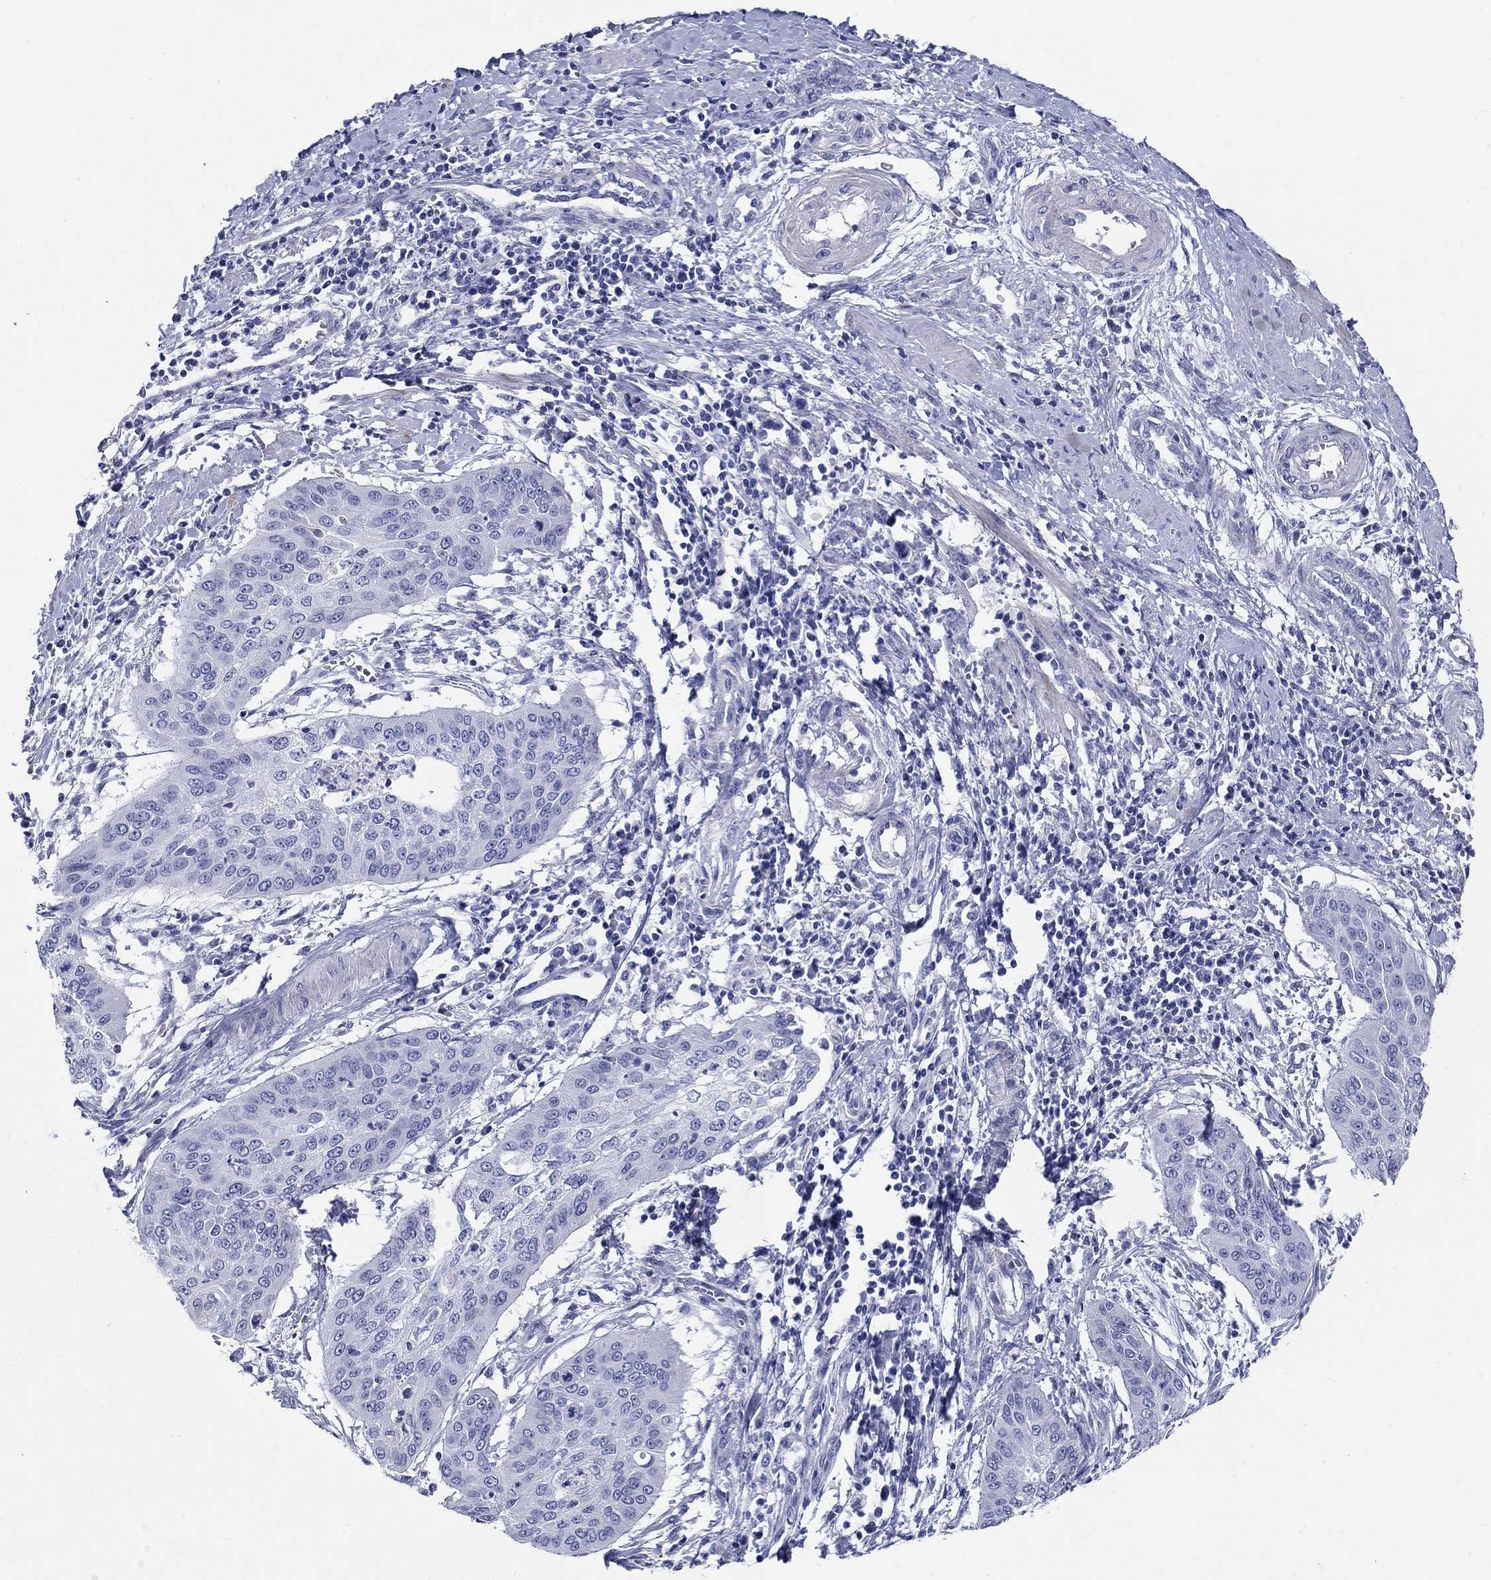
{"staining": {"intensity": "negative", "quantity": "none", "location": "none"}, "tissue": "cervical cancer", "cell_type": "Tumor cells", "image_type": "cancer", "snomed": [{"axis": "morphology", "description": "Squamous cell carcinoma, NOS"}, {"axis": "topography", "description": "Cervix"}], "caption": "DAB (3,3'-diaminobenzidine) immunohistochemical staining of human cervical cancer demonstrates no significant expression in tumor cells. Brightfield microscopy of immunohistochemistry stained with DAB (brown) and hematoxylin (blue), captured at high magnification.", "gene": "CRYGS", "patient": {"sex": "female", "age": 39}}